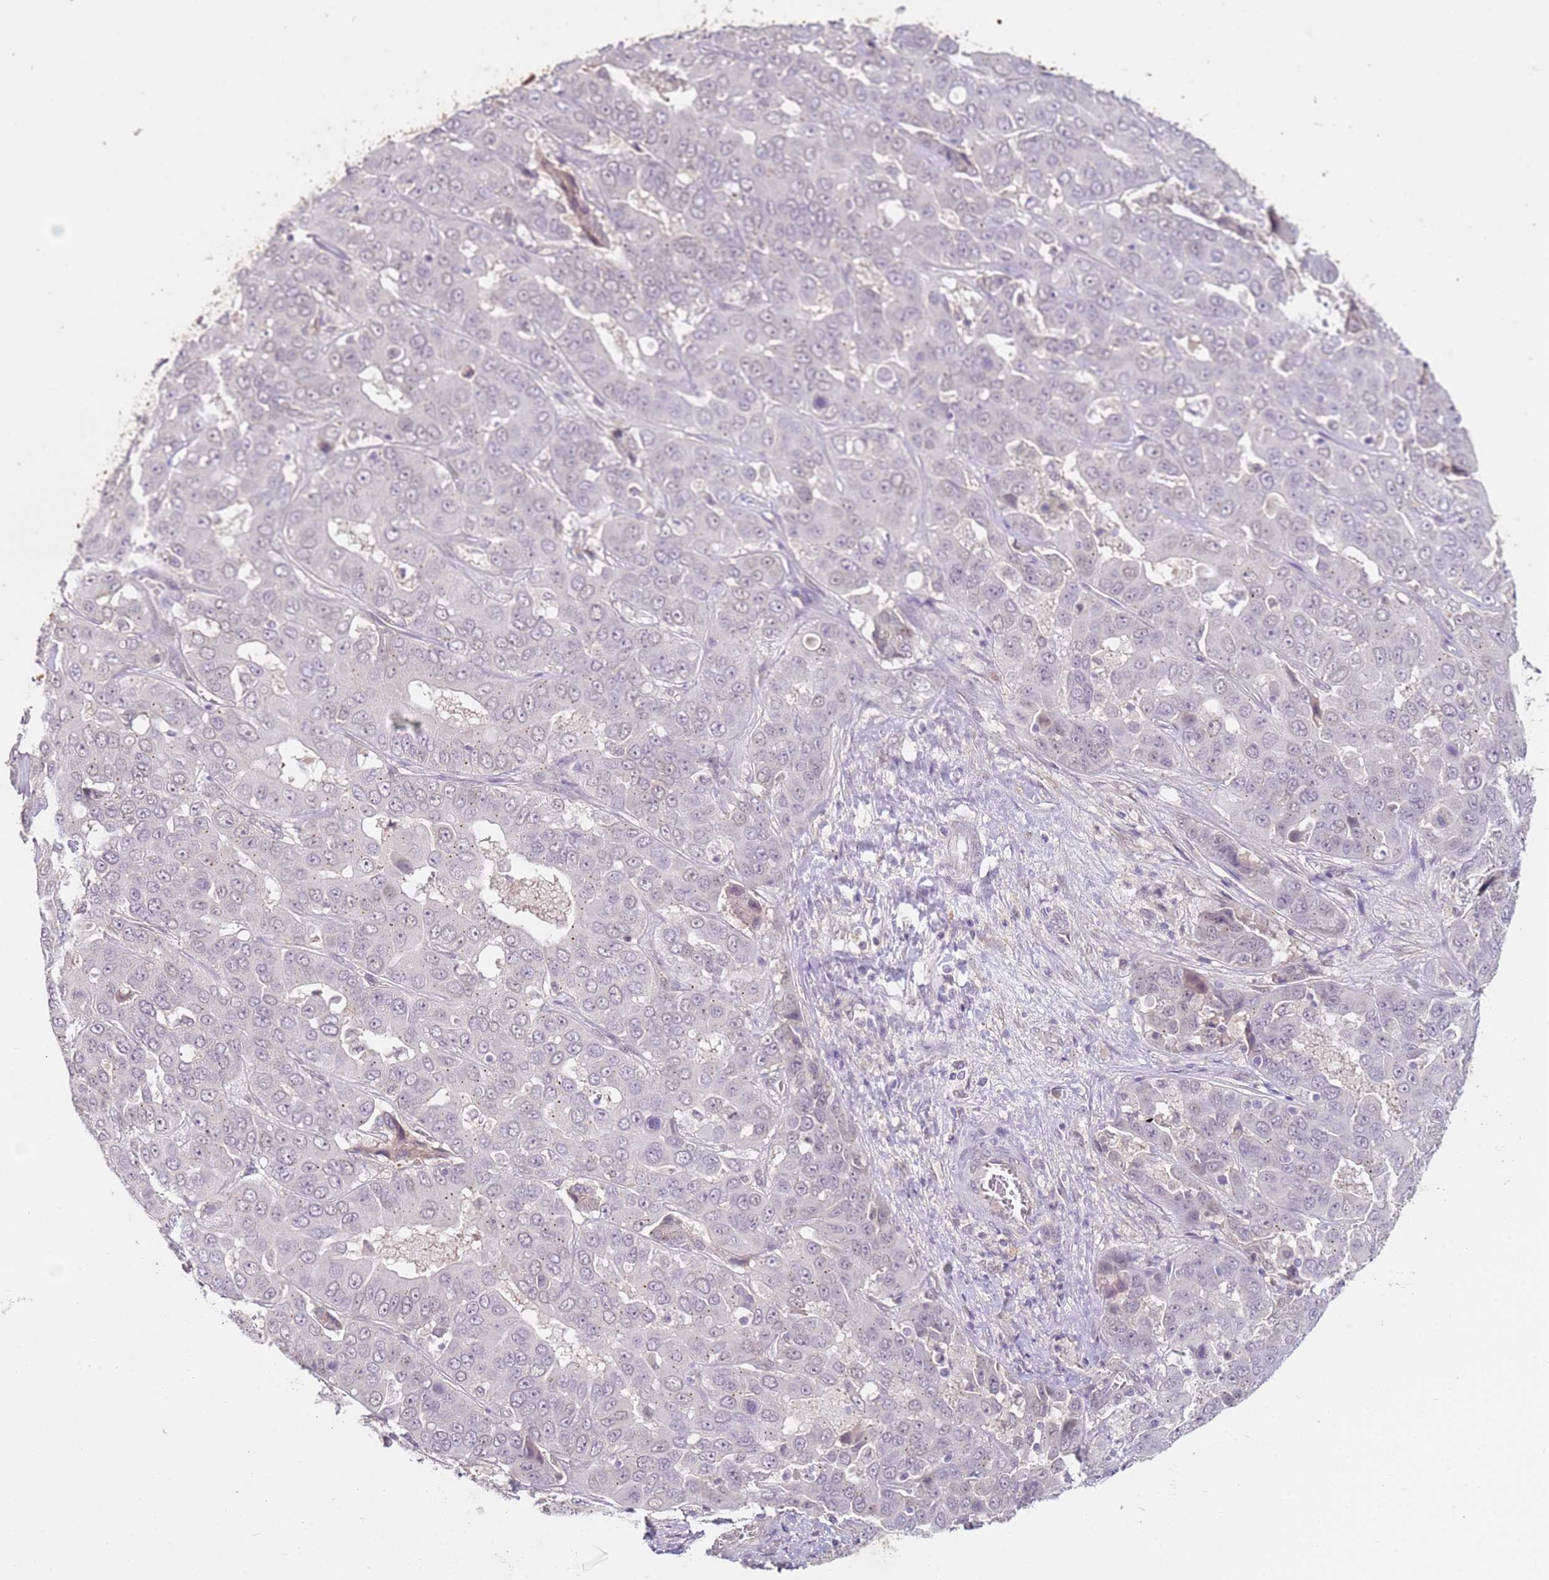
{"staining": {"intensity": "negative", "quantity": "none", "location": "none"}, "tissue": "liver cancer", "cell_type": "Tumor cells", "image_type": "cancer", "snomed": [{"axis": "morphology", "description": "Cholangiocarcinoma"}, {"axis": "topography", "description": "Liver"}], "caption": "High power microscopy photomicrograph of an immunohistochemistry photomicrograph of cholangiocarcinoma (liver), revealing no significant expression in tumor cells.", "gene": "WDR93", "patient": {"sex": "female", "age": 52}}